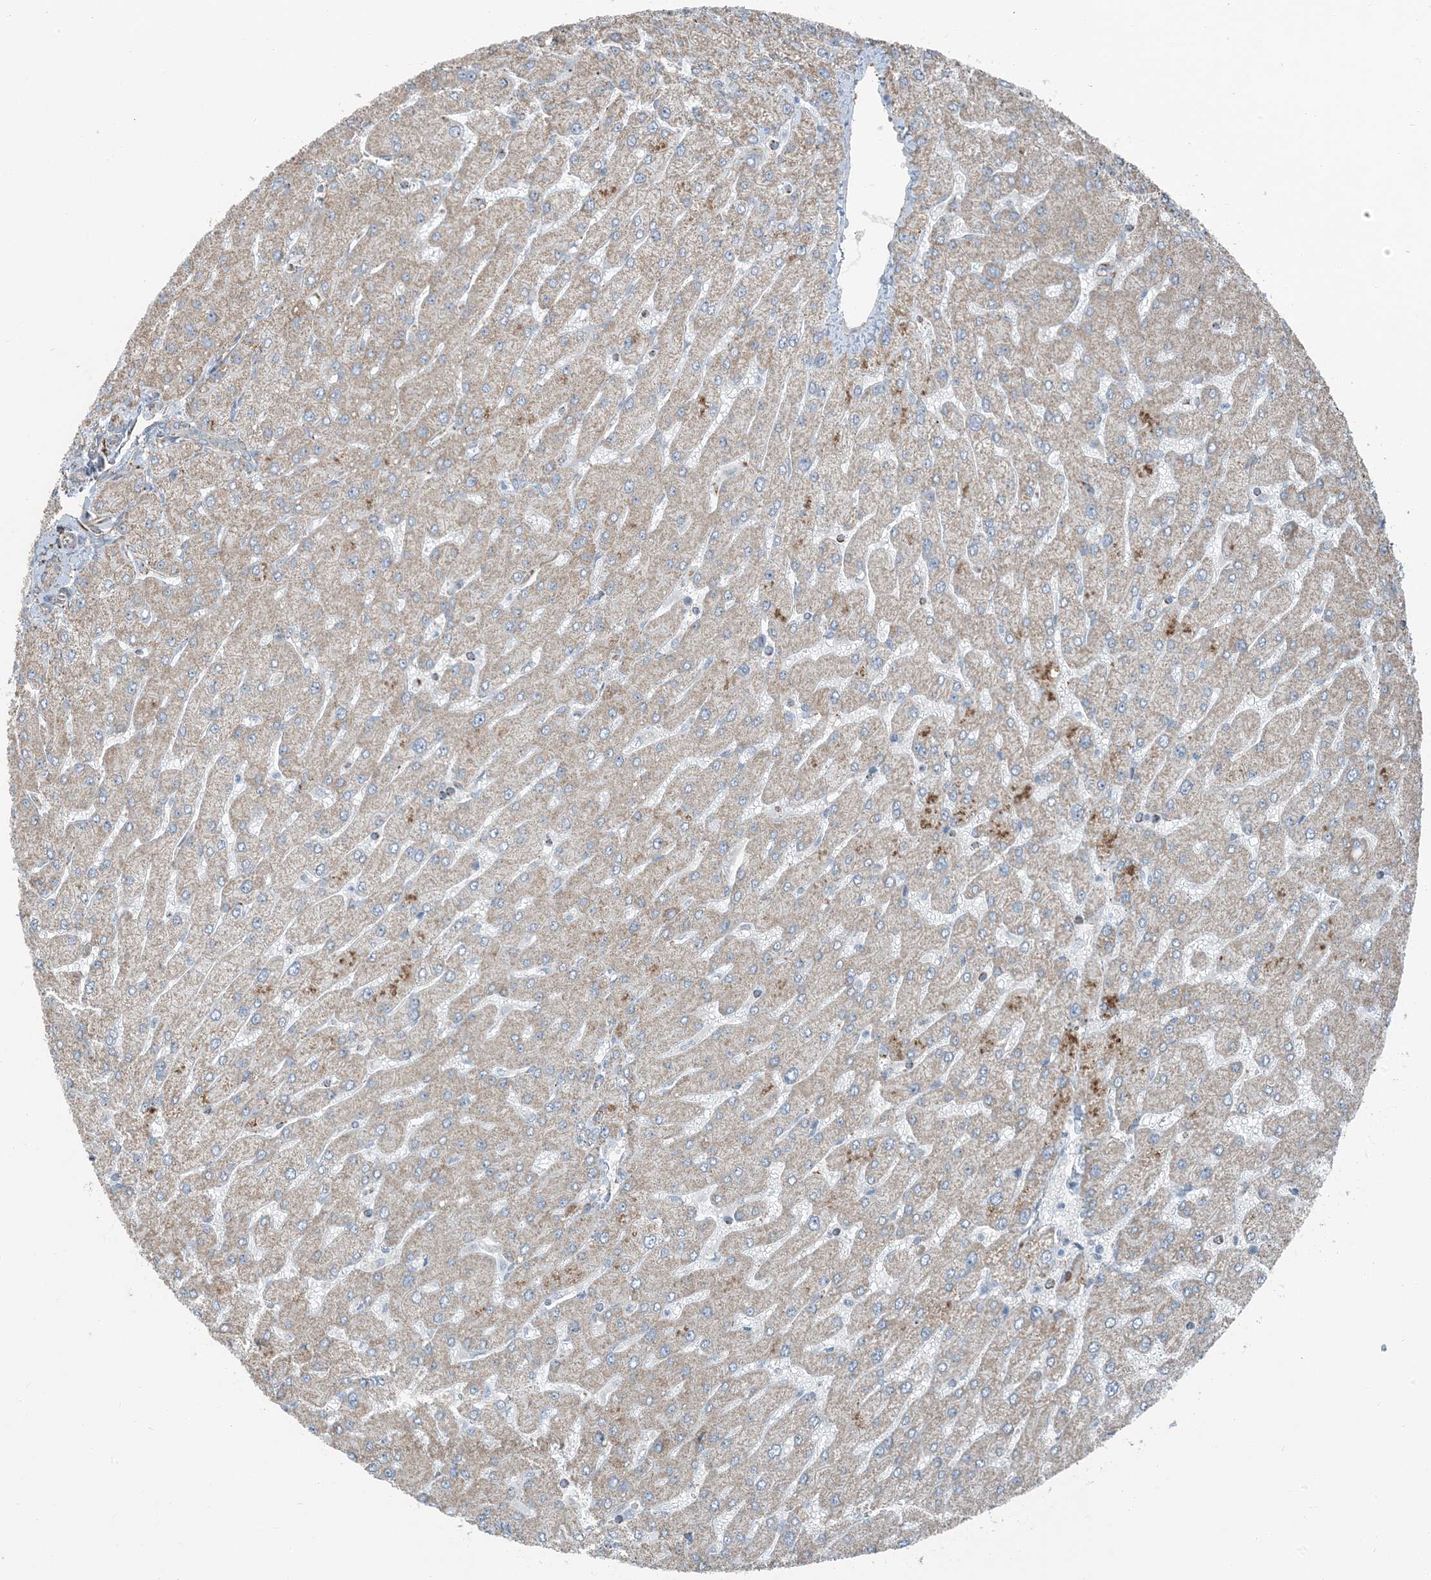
{"staining": {"intensity": "negative", "quantity": "none", "location": "none"}, "tissue": "liver", "cell_type": "Cholangiocytes", "image_type": "normal", "snomed": [{"axis": "morphology", "description": "Normal tissue, NOS"}, {"axis": "topography", "description": "Liver"}], "caption": "The IHC micrograph has no significant positivity in cholangiocytes of liver.", "gene": "PILRB", "patient": {"sex": "male", "age": 55}}